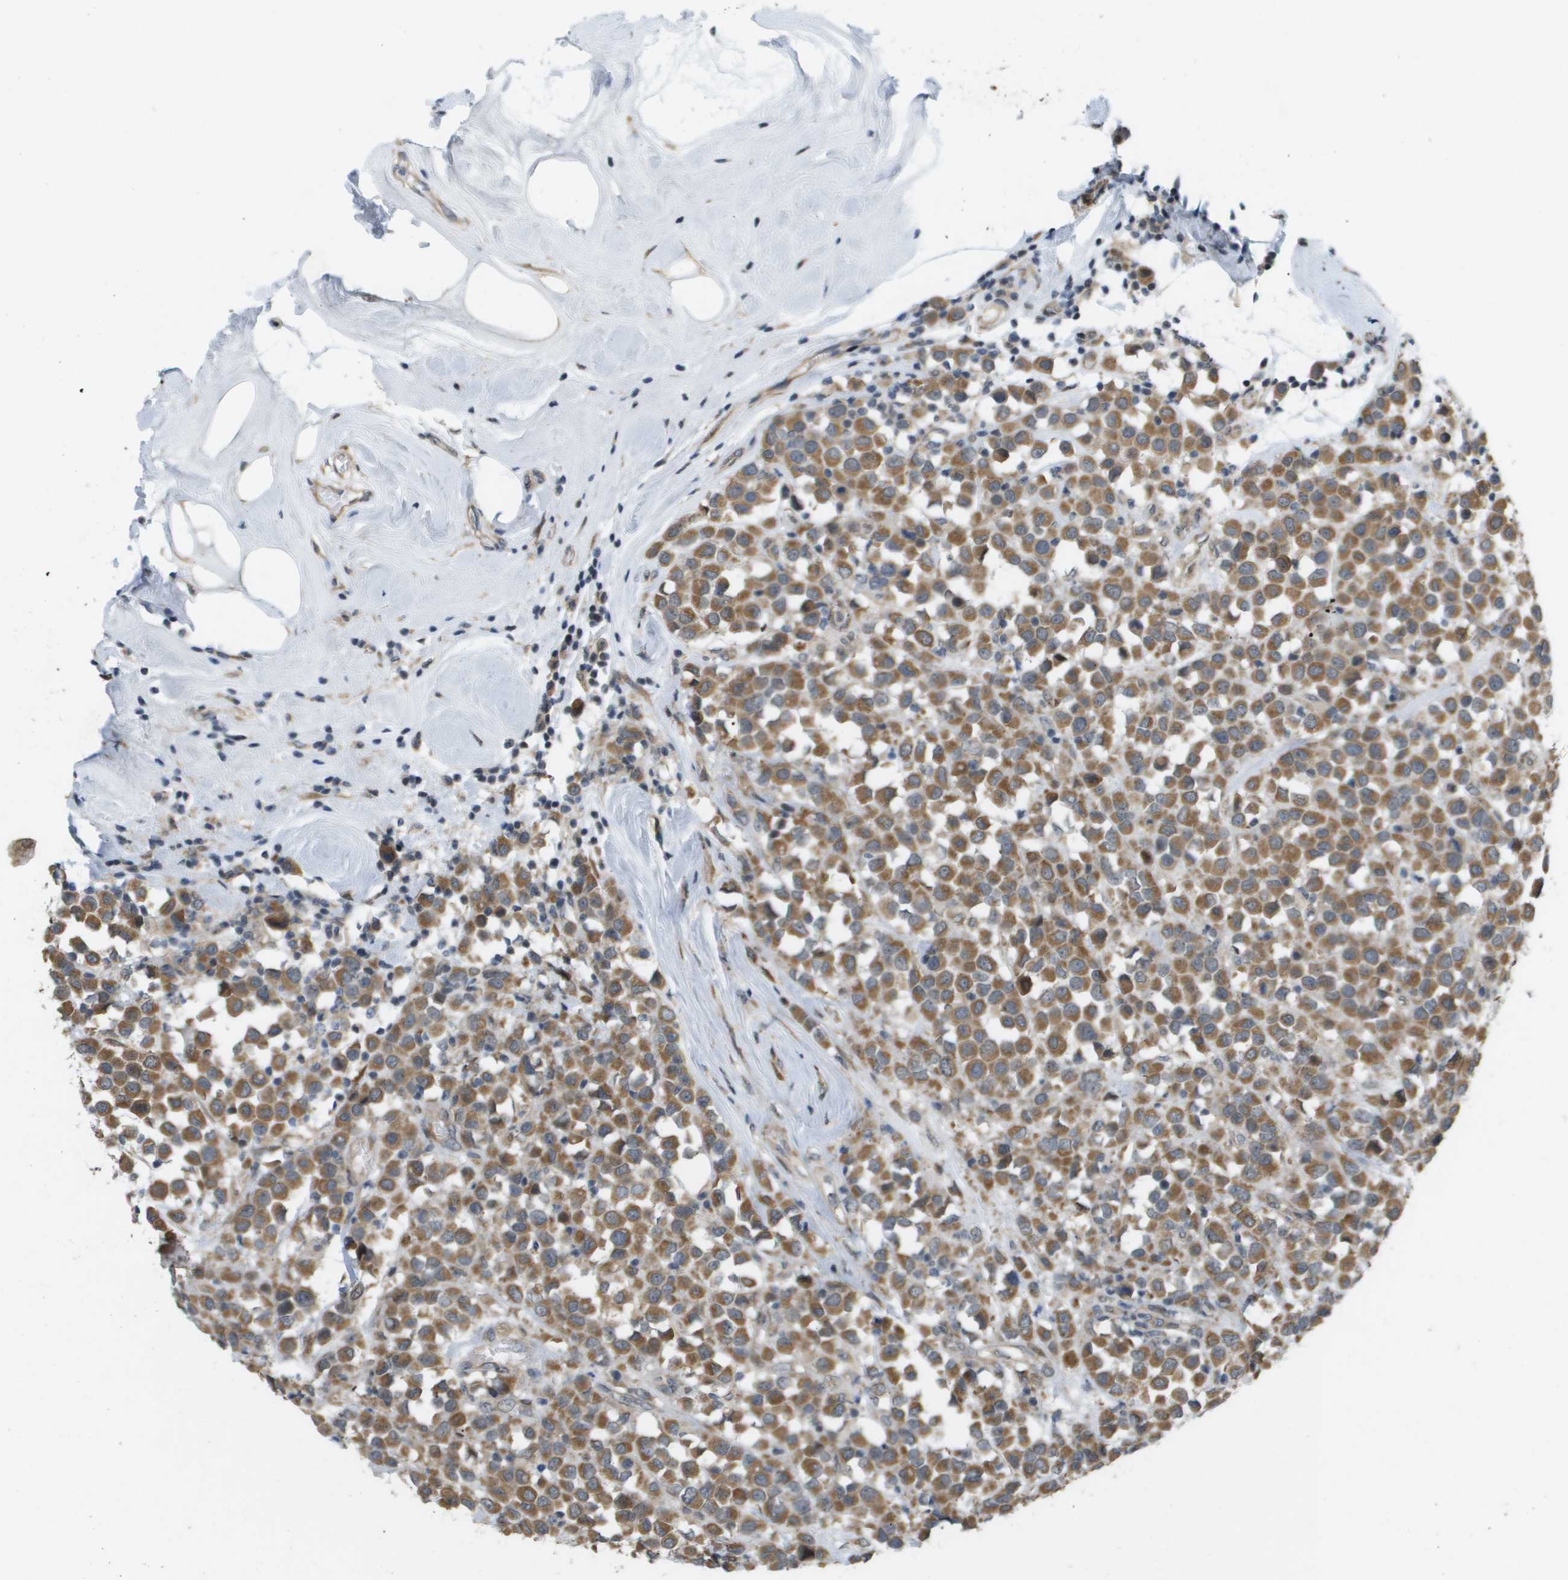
{"staining": {"intensity": "moderate", "quantity": ">75%", "location": "cytoplasmic/membranous"}, "tissue": "breast cancer", "cell_type": "Tumor cells", "image_type": "cancer", "snomed": [{"axis": "morphology", "description": "Duct carcinoma"}, {"axis": "topography", "description": "Breast"}], "caption": "There is medium levels of moderate cytoplasmic/membranous positivity in tumor cells of infiltrating ductal carcinoma (breast), as demonstrated by immunohistochemical staining (brown color).", "gene": "IFNLR1", "patient": {"sex": "female", "age": 61}}